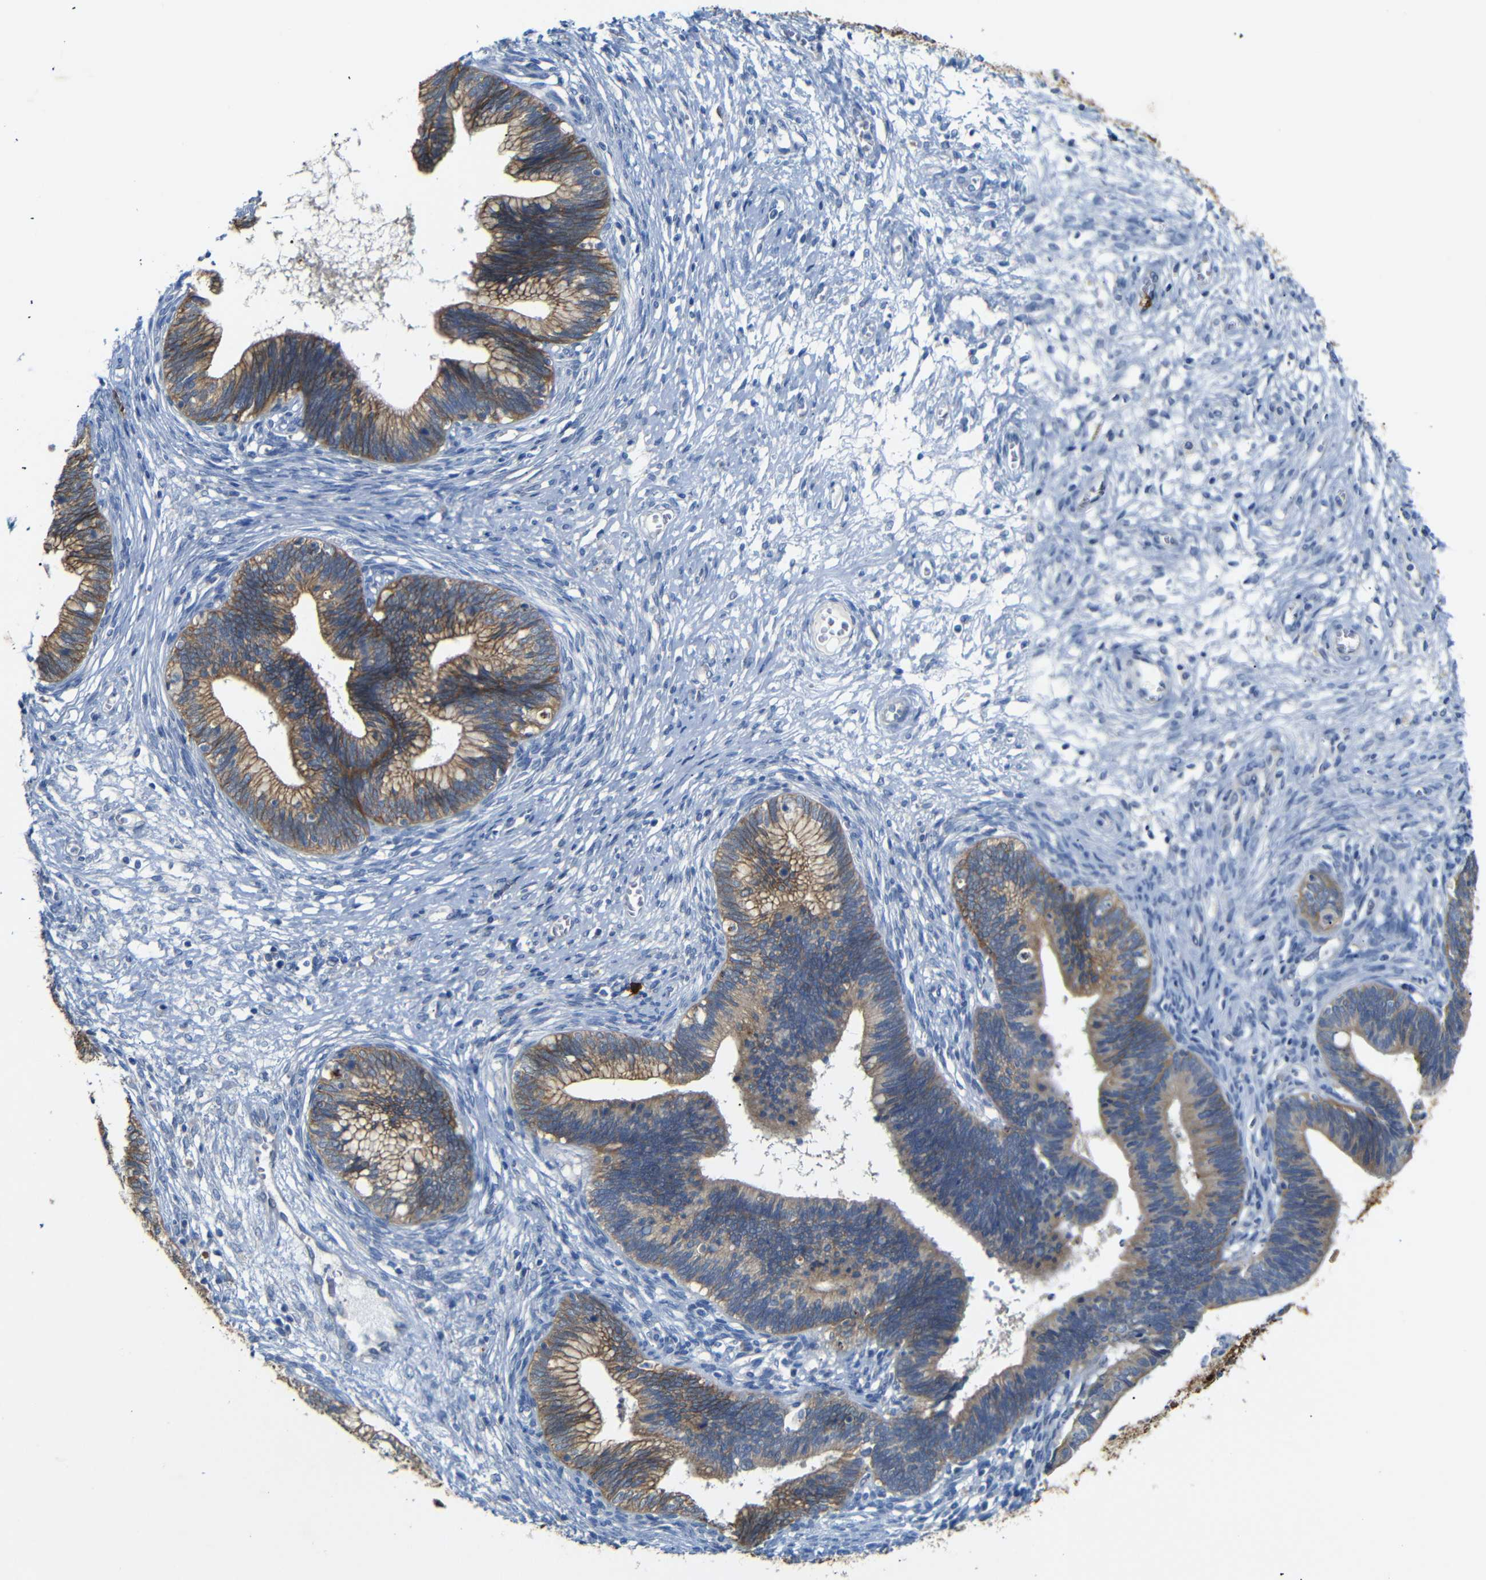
{"staining": {"intensity": "moderate", "quantity": ">75%", "location": "cytoplasmic/membranous"}, "tissue": "cervical cancer", "cell_type": "Tumor cells", "image_type": "cancer", "snomed": [{"axis": "morphology", "description": "Adenocarcinoma, NOS"}, {"axis": "topography", "description": "Cervix"}], "caption": "Human cervical cancer (adenocarcinoma) stained with a brown dye displays moderate cytoplasmic/membranous positive positivity in about >75% of tumor cells.", "gene": "ALOX15", "patient": {"sex": "female", "age": 44}}